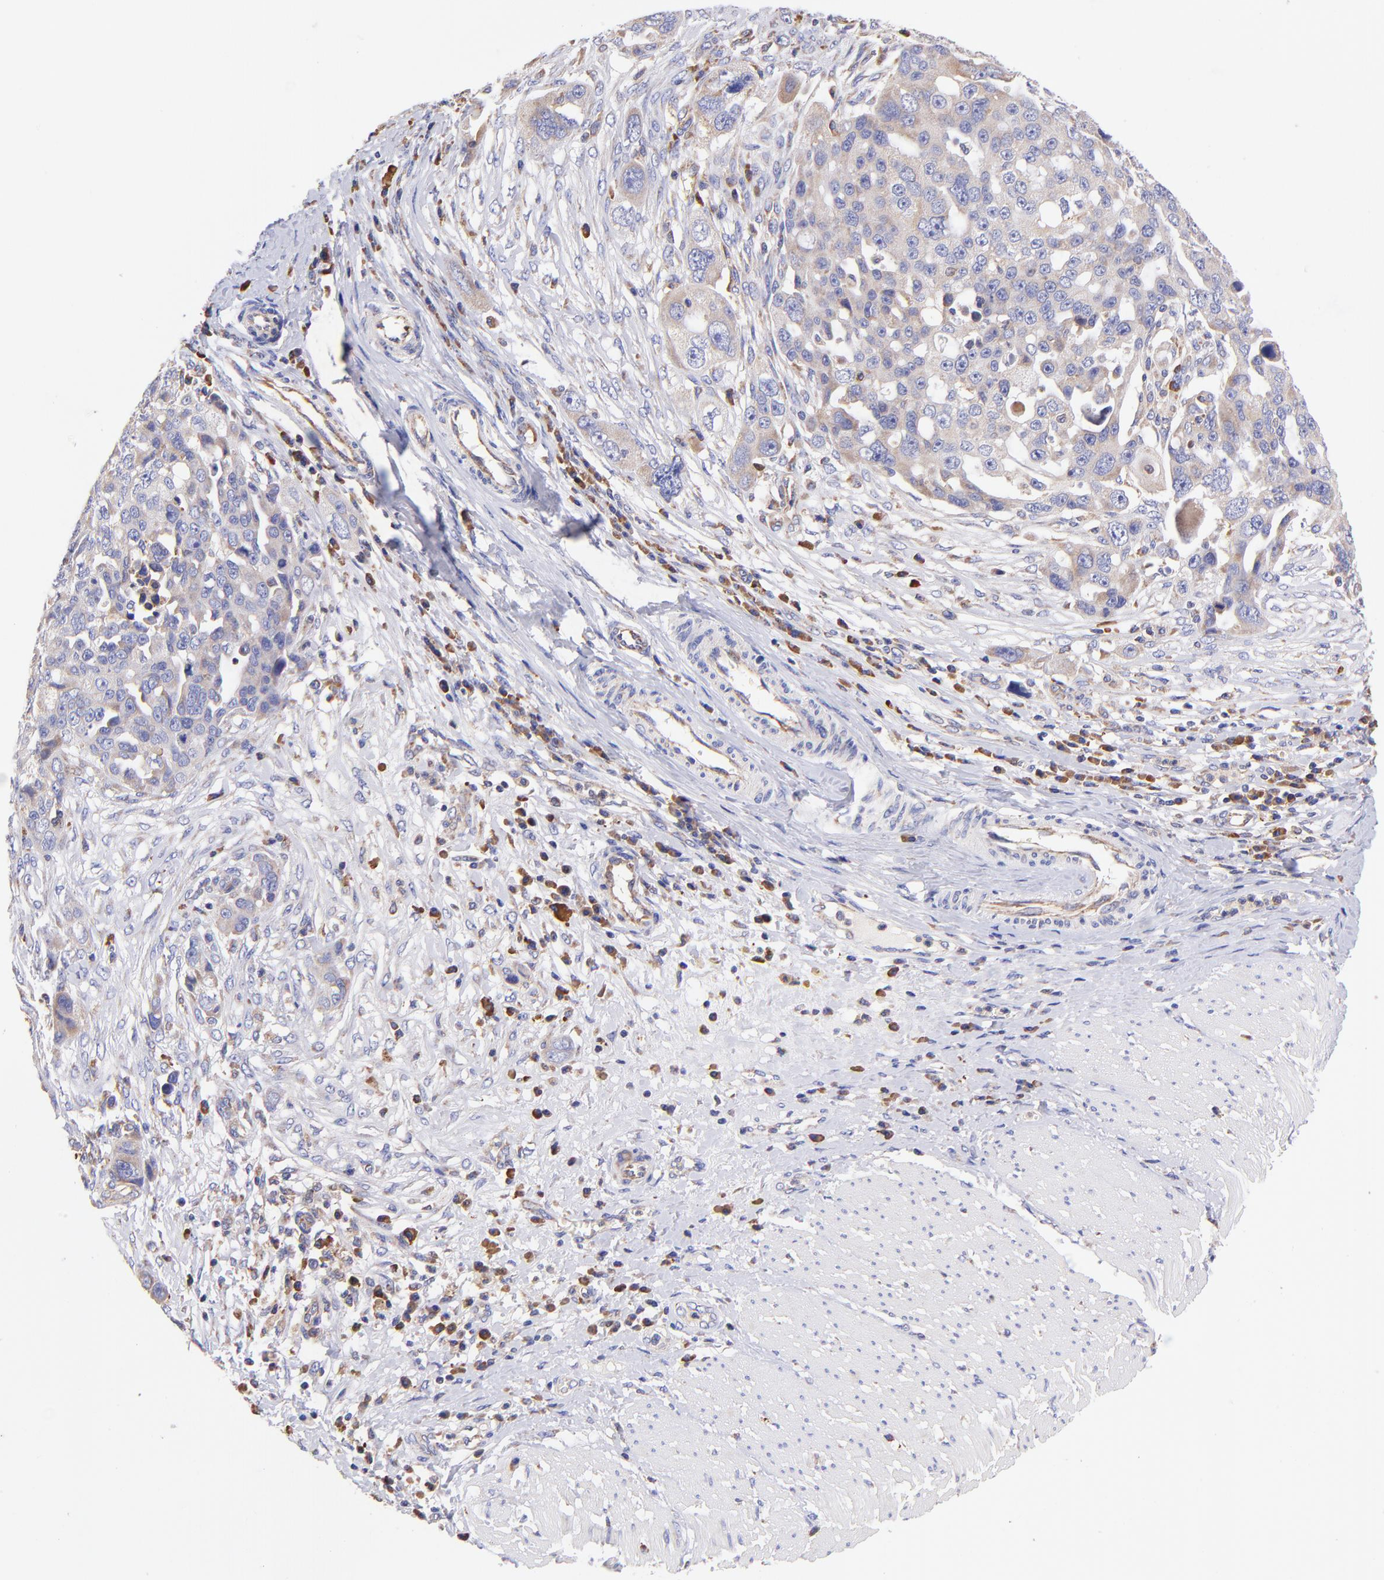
{"staining": {"intensity": "weak", "quantity": ">75%", "location": "cytoplasmic/membranous"}, "tissue": "ovarian cancer", "cell_type": "Tumor cells", "image_type": "cancer", "snomed": [{"axis": "morphology", "description": "Carcinoma, endometroid"}, {"axis": "topography", "description": "Ovary"}], "caption": "Ovarian cancer (endometroid carcinoma) was stained to show a protein in brown. There is low levels of weak cytoplasmic/membranous positivity in approximately >75% of tumor cells.", "gene": "PREX1", "patient": {"sex": "female", "age": 75}}